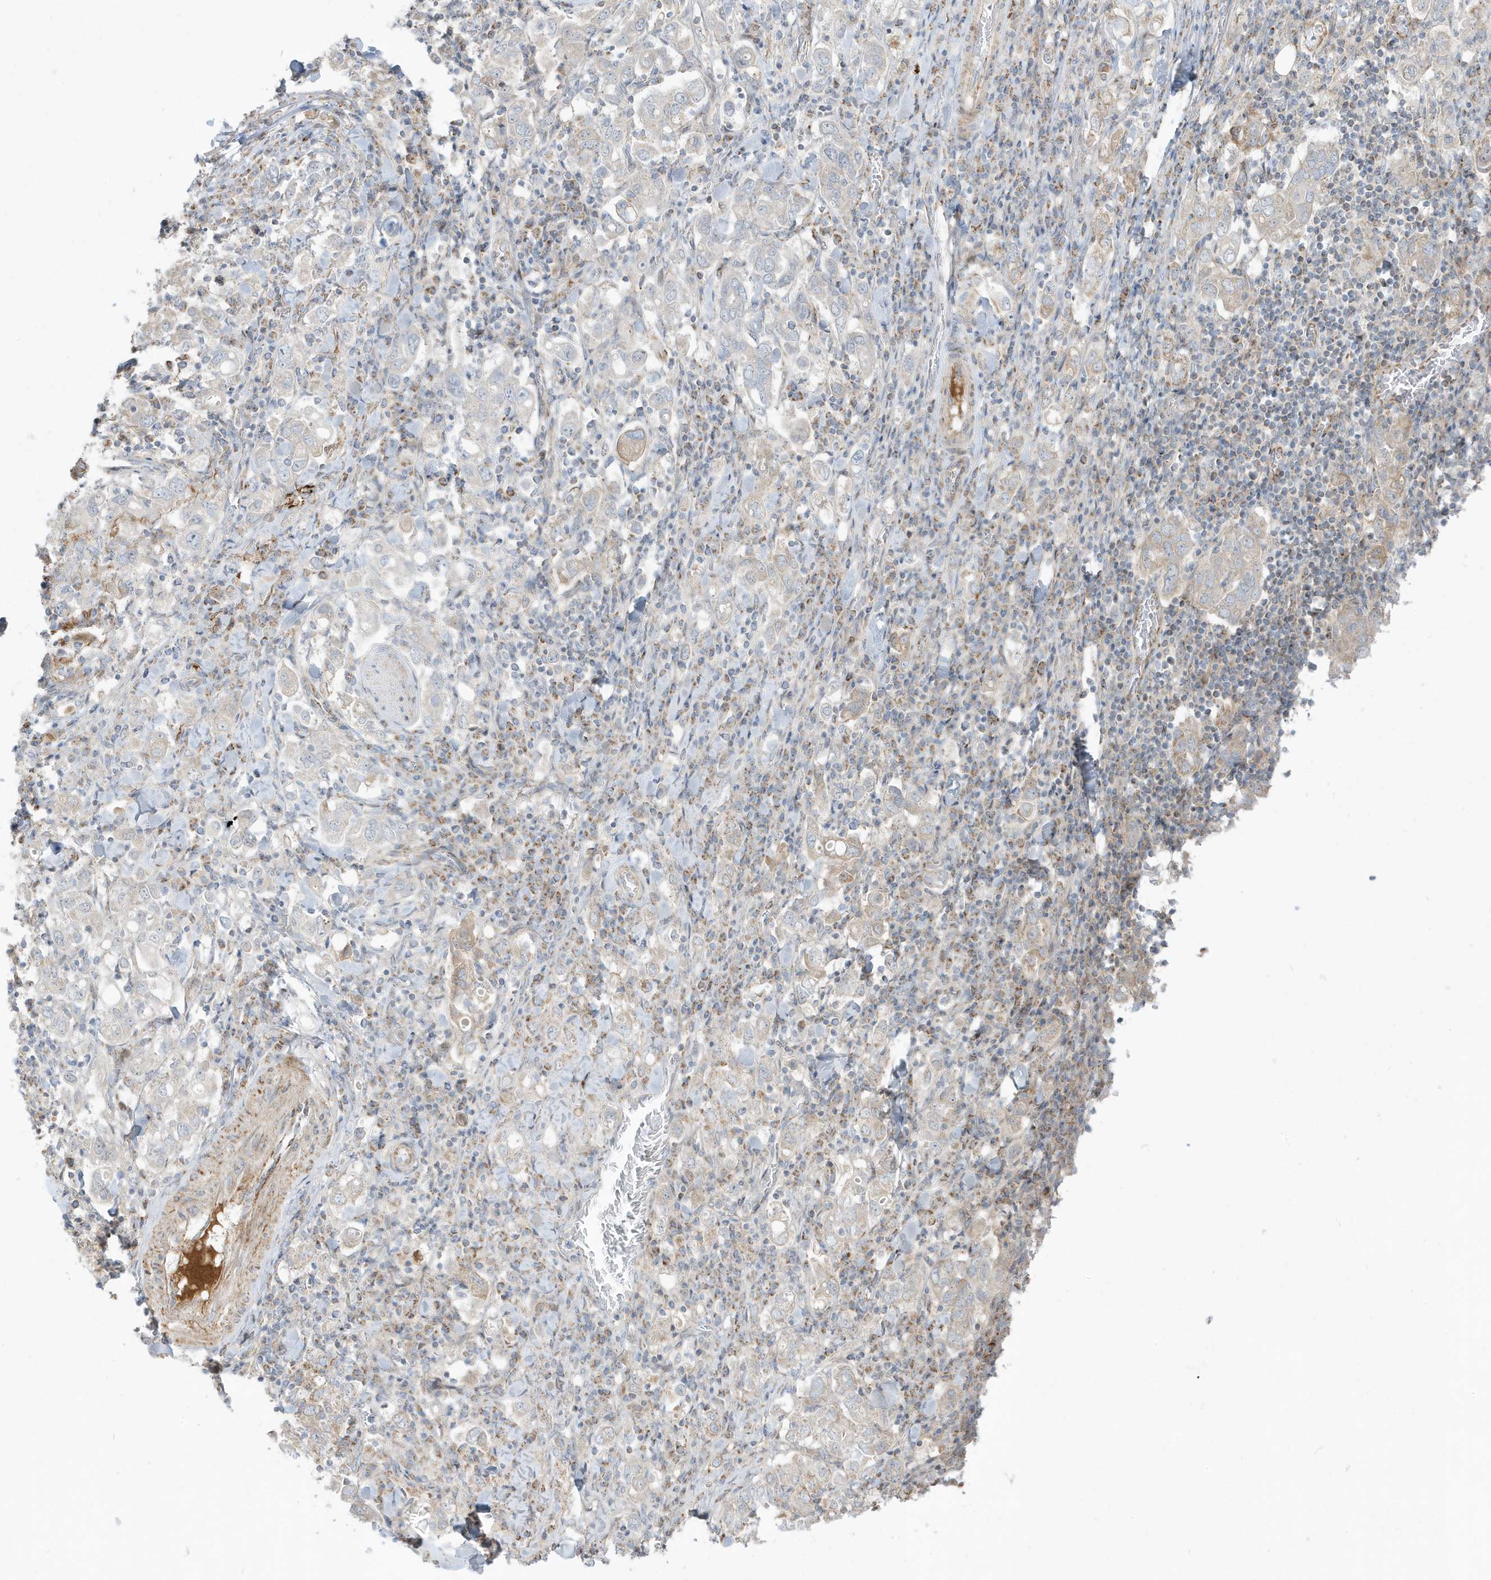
{"staining": {"intensity": "negative", "quantity": "none", "location": "none"}, "tissue": "stomach cancer", "cell_type": "Tumor cells", "image_type": "cancer", "snomed": [{"axis": "morphology", "description": "Adenocarcinoma, NOS"}, {"axis": "topography", "description": "Stomach, upper"}], "caption": "Immunohistochemistry (IHC) of human adenocarcinoma (stomach) exhibits no expression in tumor cells.", "gene": "IFT57", "patient": {"sex": "male", "age": 62}}